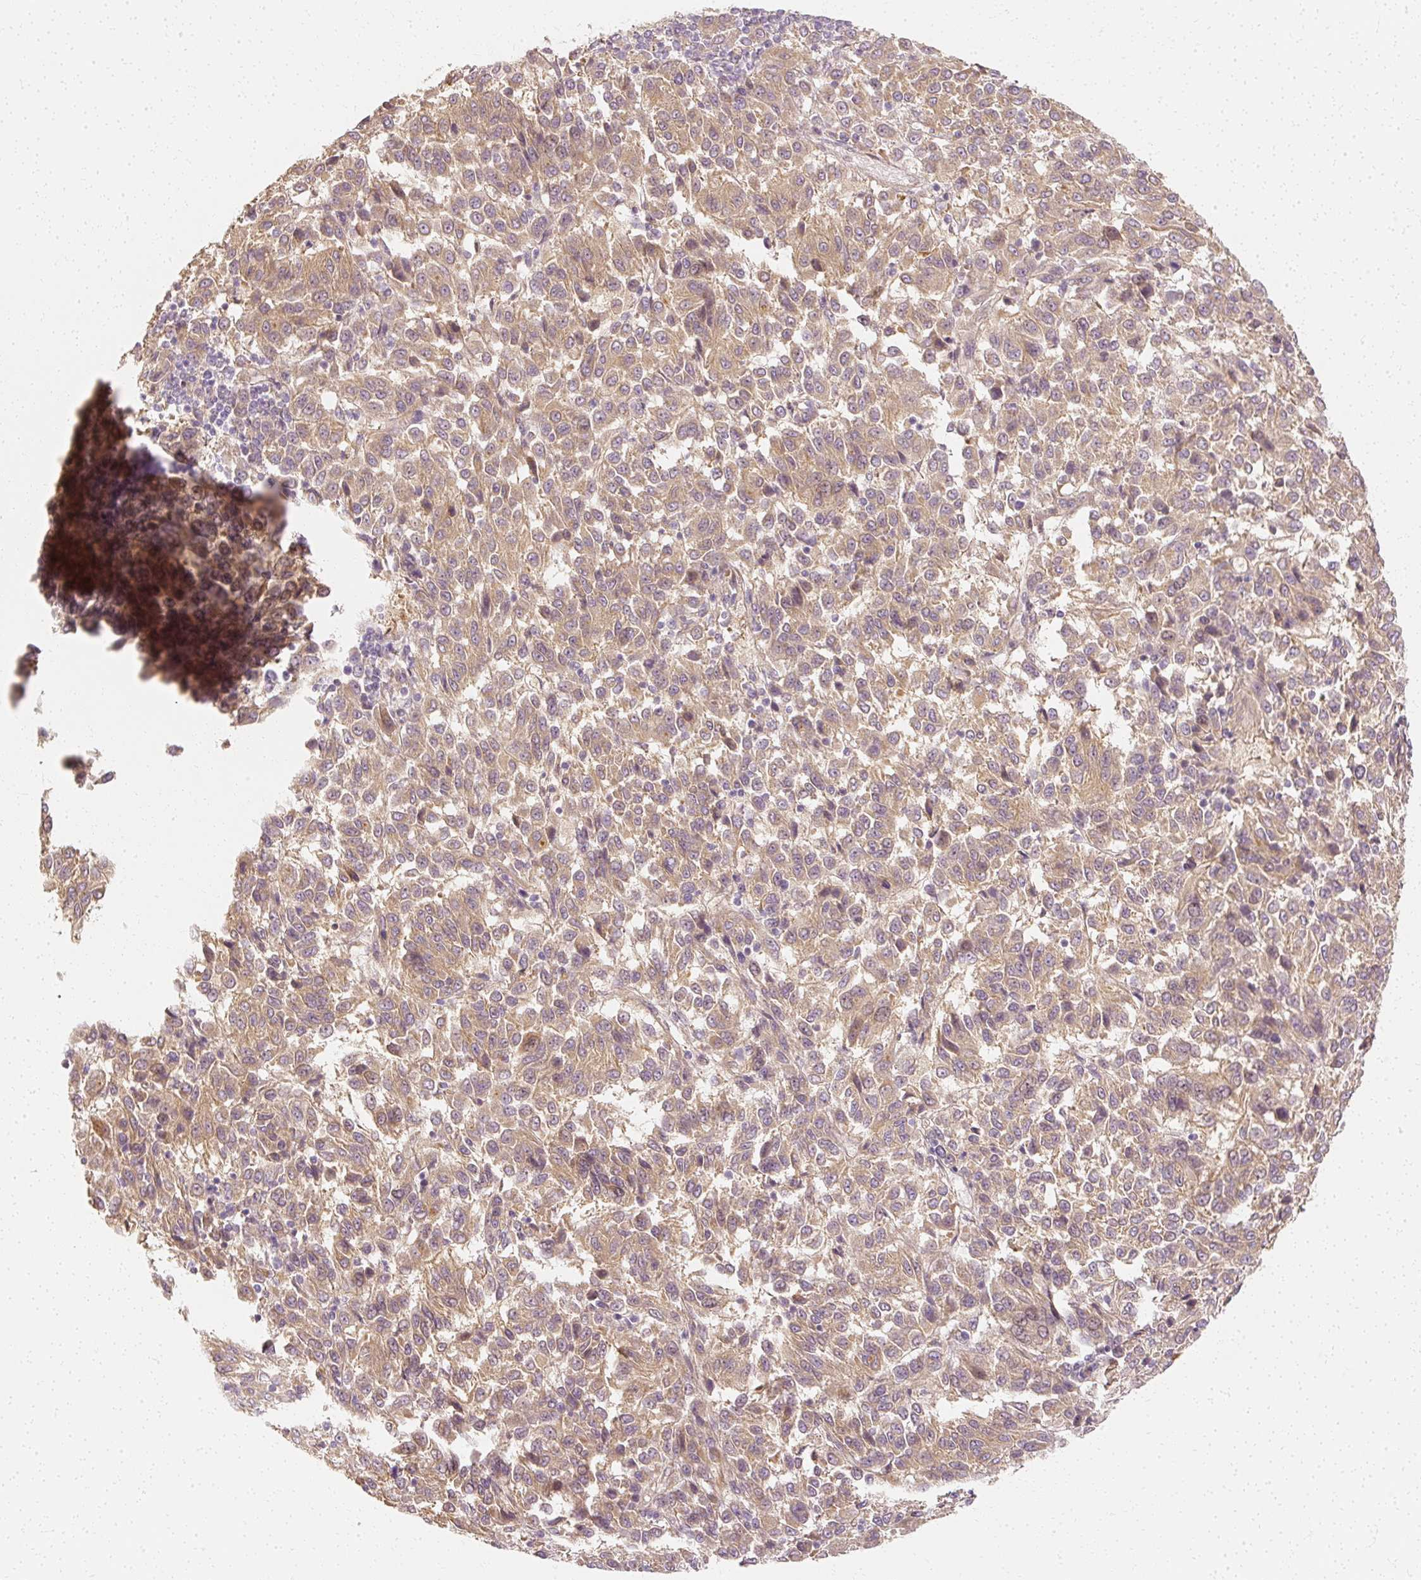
{"staining": {"intensity": "moderate", "quantity": ">75%", "location": "cytoplasmic/membranous"}, "tissue": "melanoma", "cell_type": "Tumor cells", "image_type": "cancer", "snomed": [{"axis": "morphology", "description": "Malignant melanoma, Metastatic site"}, {"axis": "topography", "description": "Lung"}], "caption": "Malignant melanoma (metastatic site) tissue reveals moderate cytoplasmic/membranous positivity in approximately >75% of tumor cells", "gene": "GNAQ", "patient": {"sex": "male", "age": 64}}